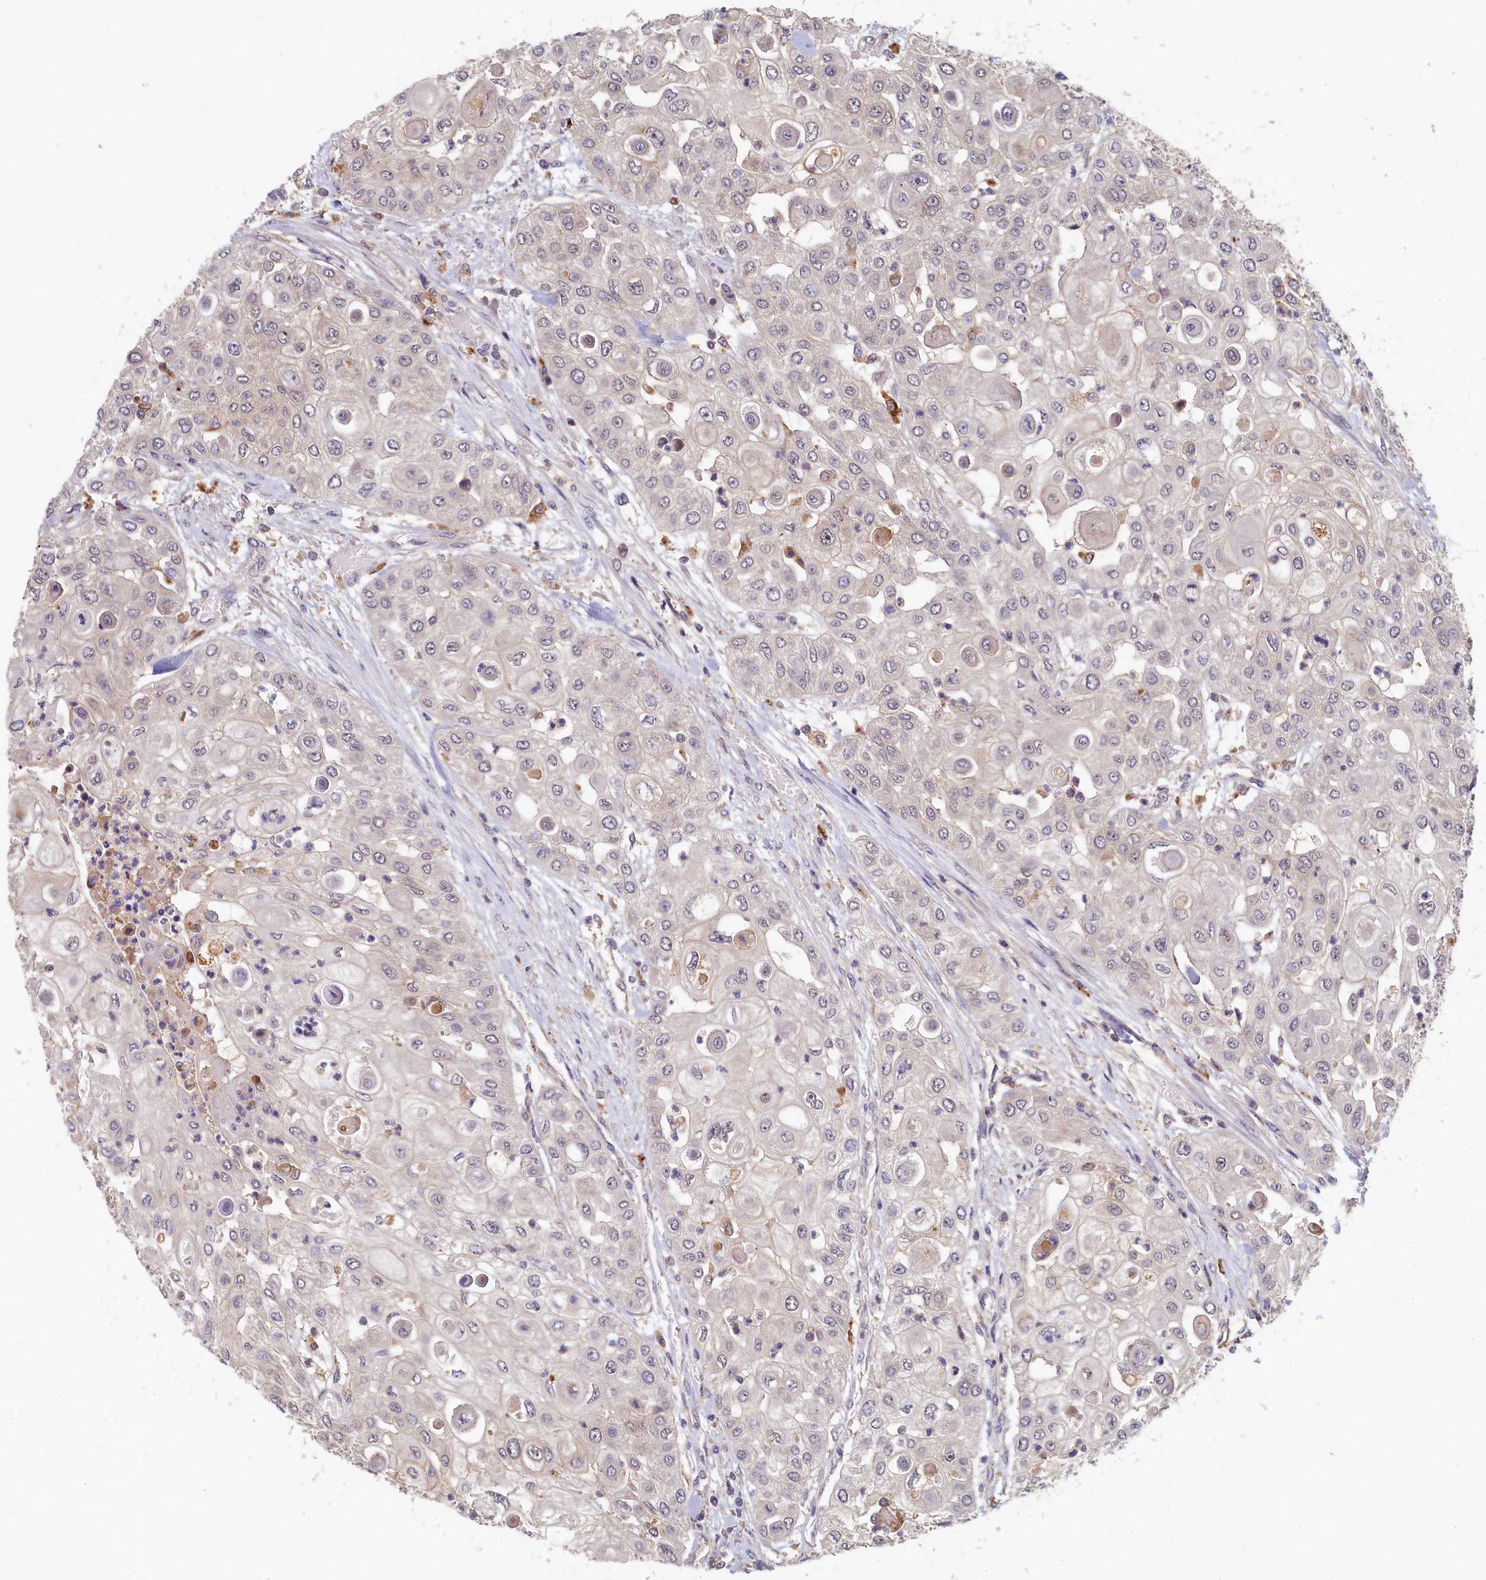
{"staining": {"intensity": "negative", "quantity": "none", "location": "none"}, "tissue": "urothelial cancer", "cell_type": "Tumor cells", "image_type": "cancer", "snomed": [{"axis": "morphology", "description": "Urothelial carcinoma, High grade"}, {"axis": "topography", "description": "Urinary bladder"}], "caption": "IHC image of high-grade urothelial carcinoma stained for a protein (brown), which displays no staining in tumor cells.", "gene": "NUBP2", "patient": {"sex": "female", "age": 79}}